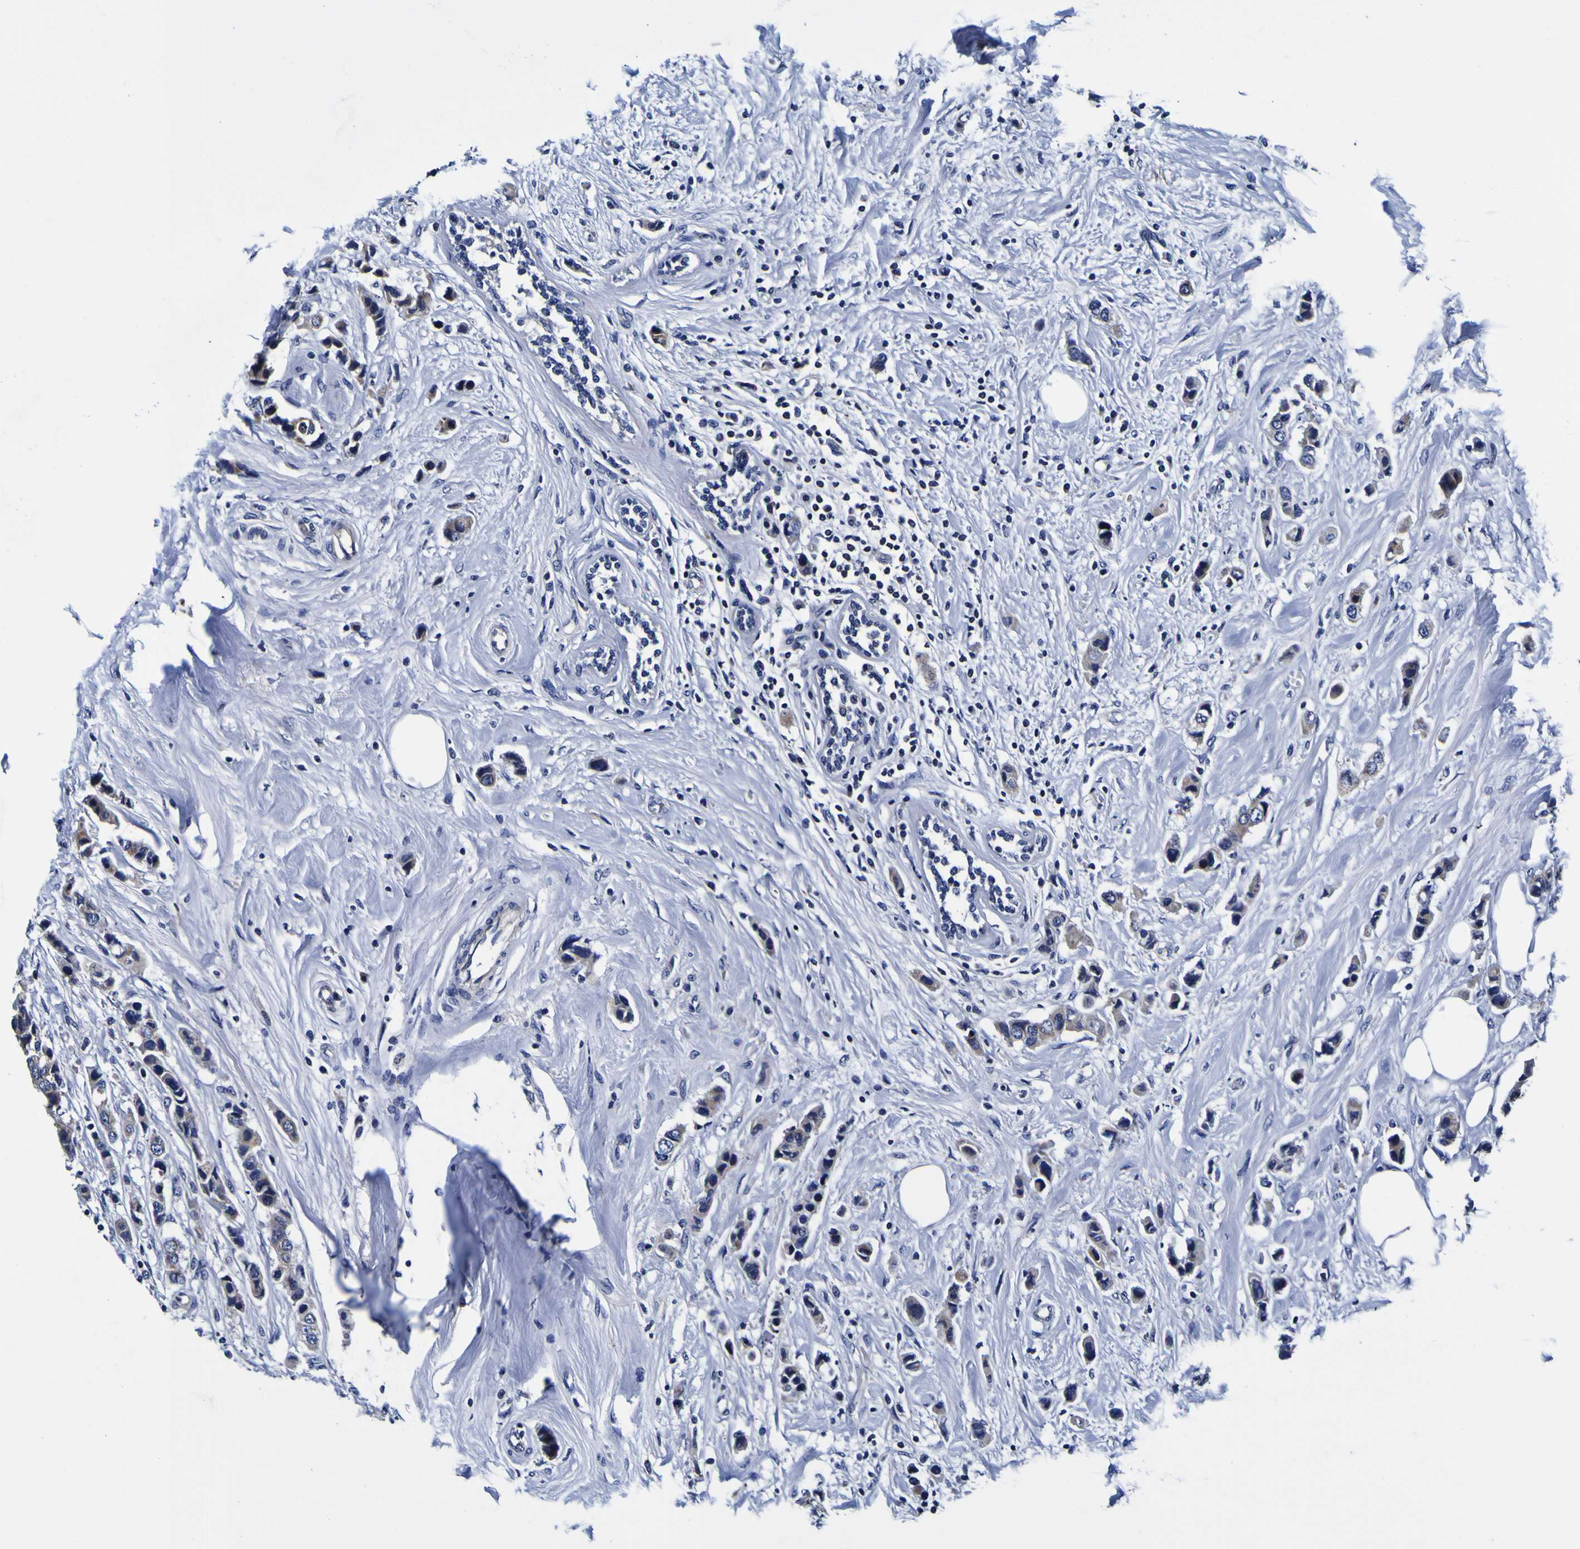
{"staining": {"intensity": "weak", "quantity": ">75%", "location": "cytoplasmic/membranous"}, "tissue": "breast cancer", "cell_type": "Tumor cells", "image_type": "cancer", "snomed": [{"axis": "morphology", "description": "Normal tissue, NOS"}, {"axis": "morphology", "description": "Duct carcinoma"}, {"axis": "topography", "description": "Breast"}], "caption": "Weak cytoplasmic/membranous protein positivity is appreciated in about >75% of tumor cells in breast infiltrating ductal carcinoma.", "gene": "PDLIM4", "patient": {"sex": "female", "age": 50}}